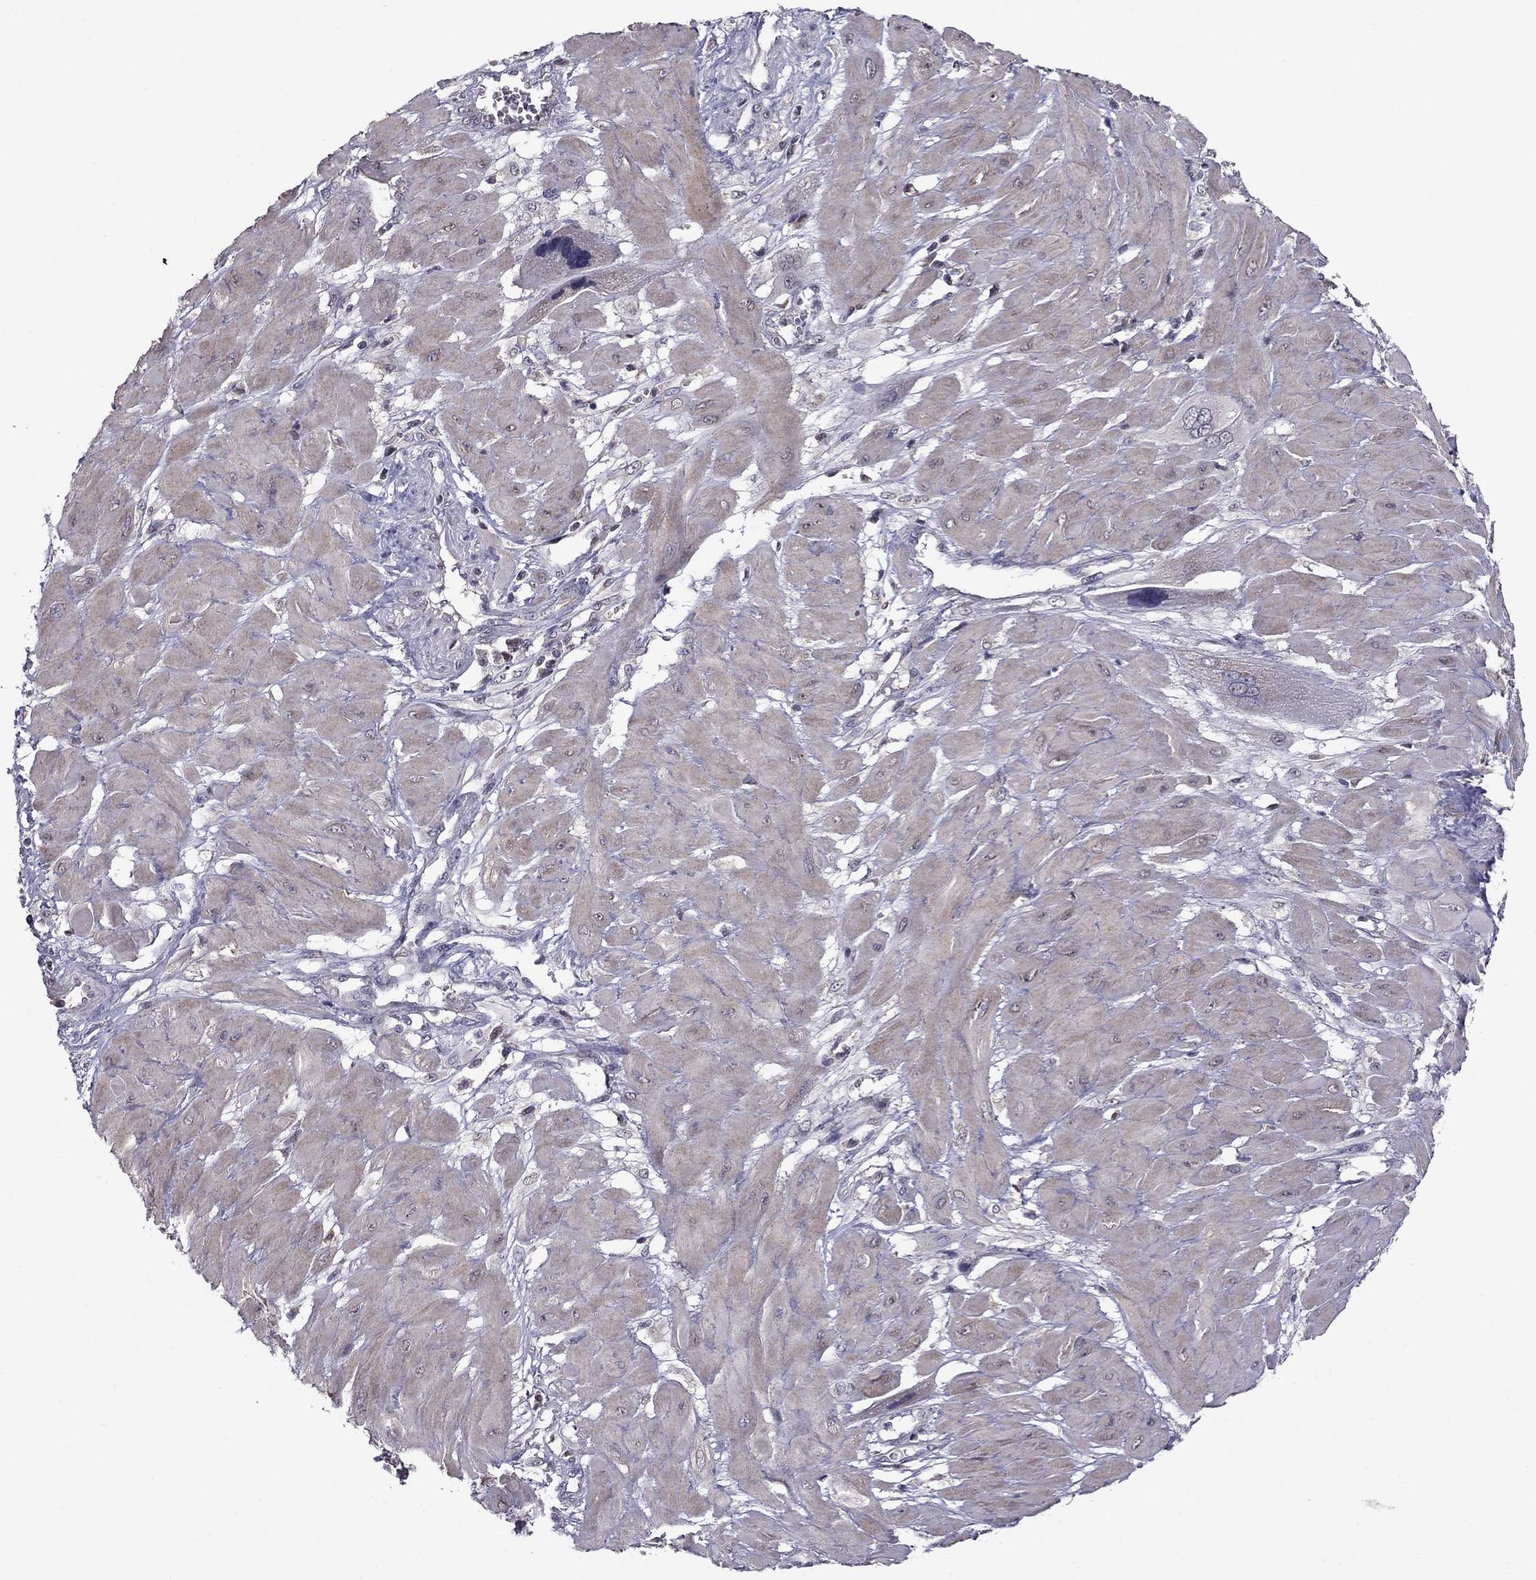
{"staining": {"intensity": "negative", "quantity": "none", "location": "none"}, "tissue": "cervical cancer", "cell_type": "Tumor cells", "image_type": "cancer", "snomed": [{"axis": "morphology", "description": "Squamous cell carcinoma, NOS"}, {"axis": "topography", "description": "Cervix"}], "caption": "Immunohistochemistry (IHC) of human cervical squamous cell carcinoma demonstrates no positivity in tumor cells.", "gene": "HCN1", "patient": {"sex": "female", "age": 34}}